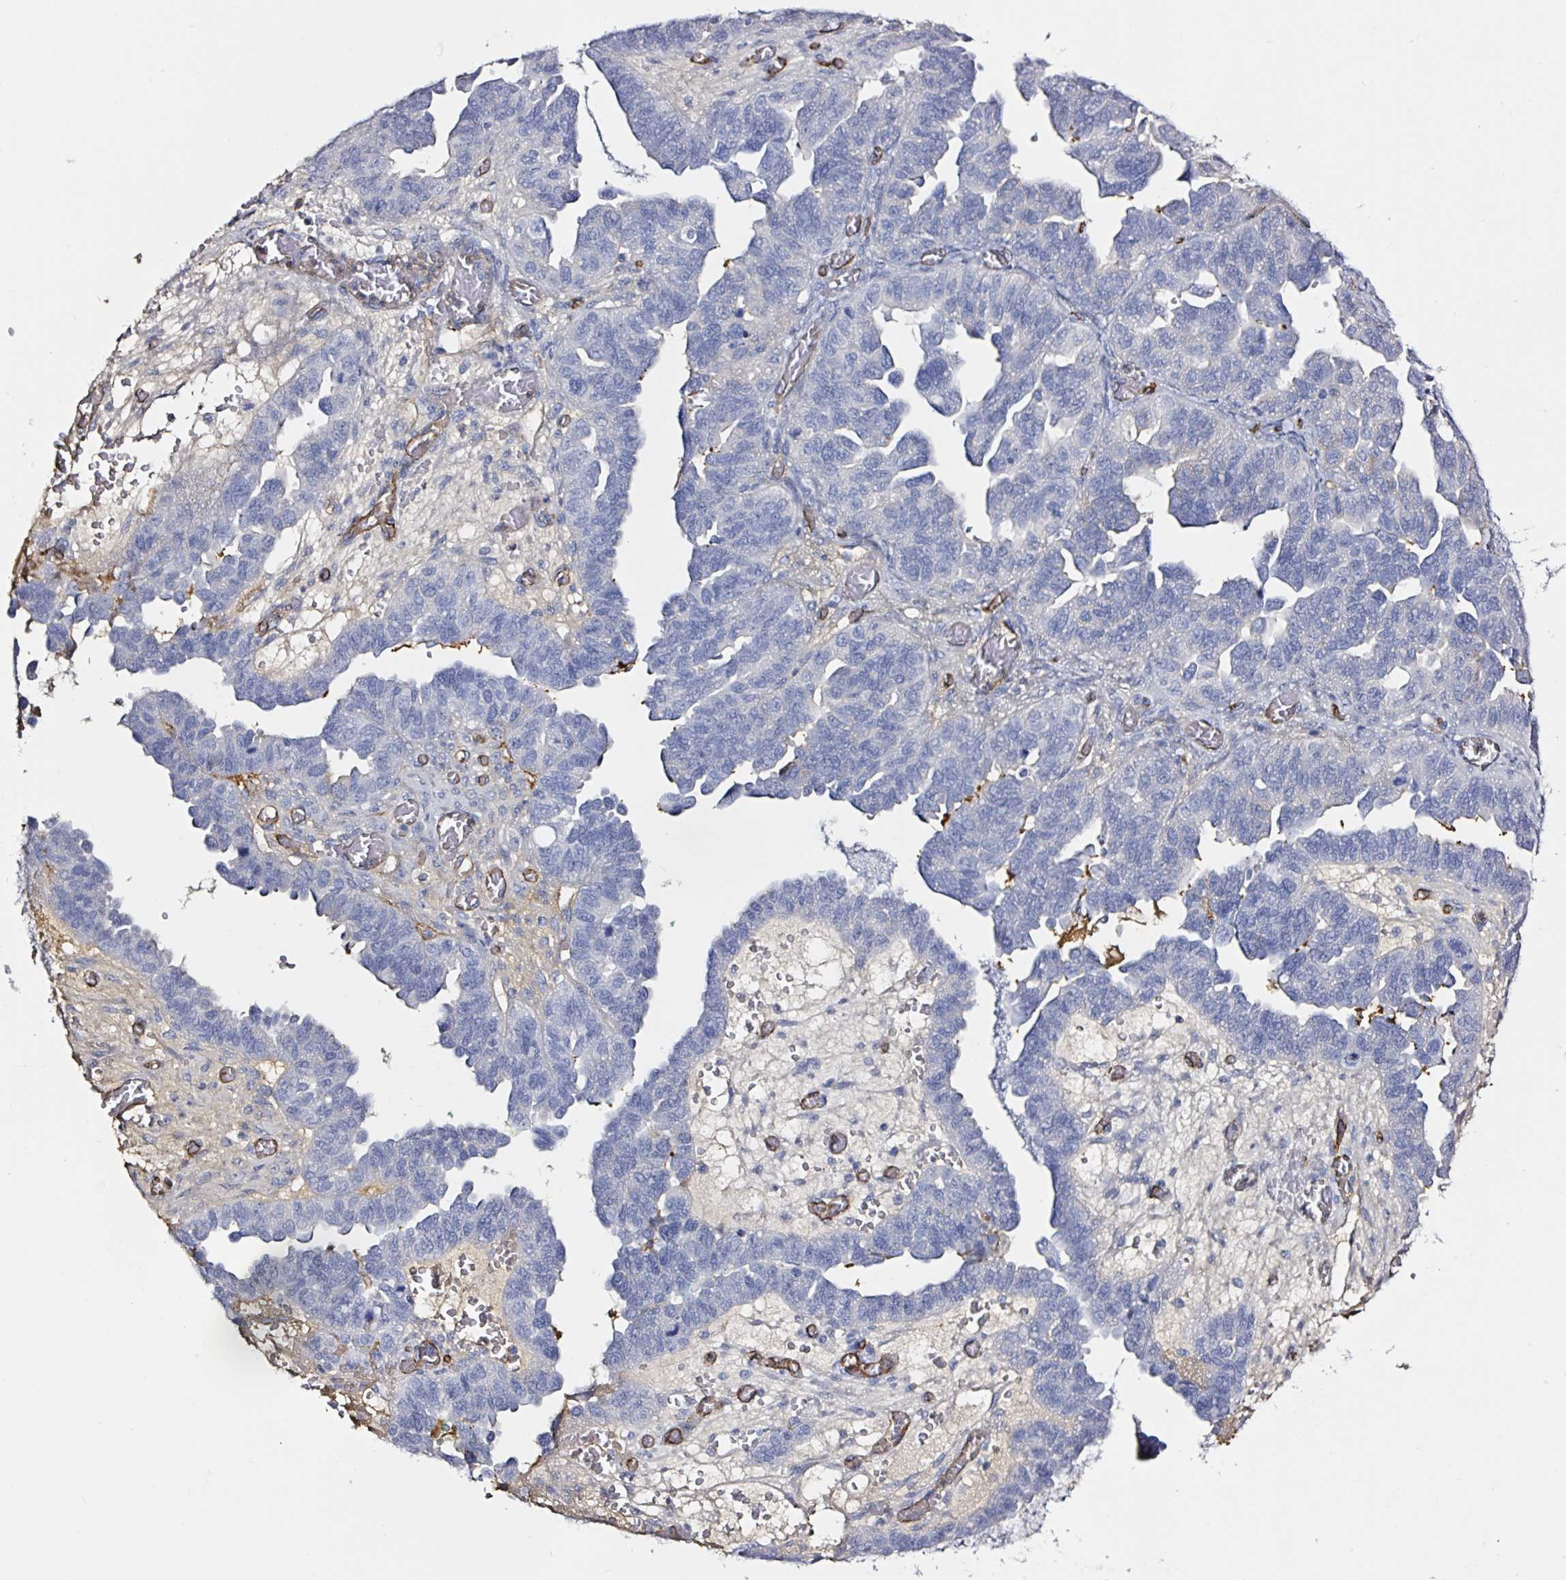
{"staining": {"intensity": "negative", "quantity": "none", "location": "none"}, "tissue": "ovarian cancer", "cell_type": "Tumor cells", "image_type": "cancer", "snomed": [{"axis": "morphology", "description": "Cystadenocarcinoma, serous, NOS"}, {"axis": "topography", "description": "Ovary"}], "caption": "IHC micrograph of ovarian cancer stained for a protein (brown), which shows no positivity in tumor cells. (DAB (3,3'-diaminobenzidine) immunohistochemistry (IHC), high magnification).", "gene": "ACSBG2", "patient": {"sex": "female", "age": 64}}